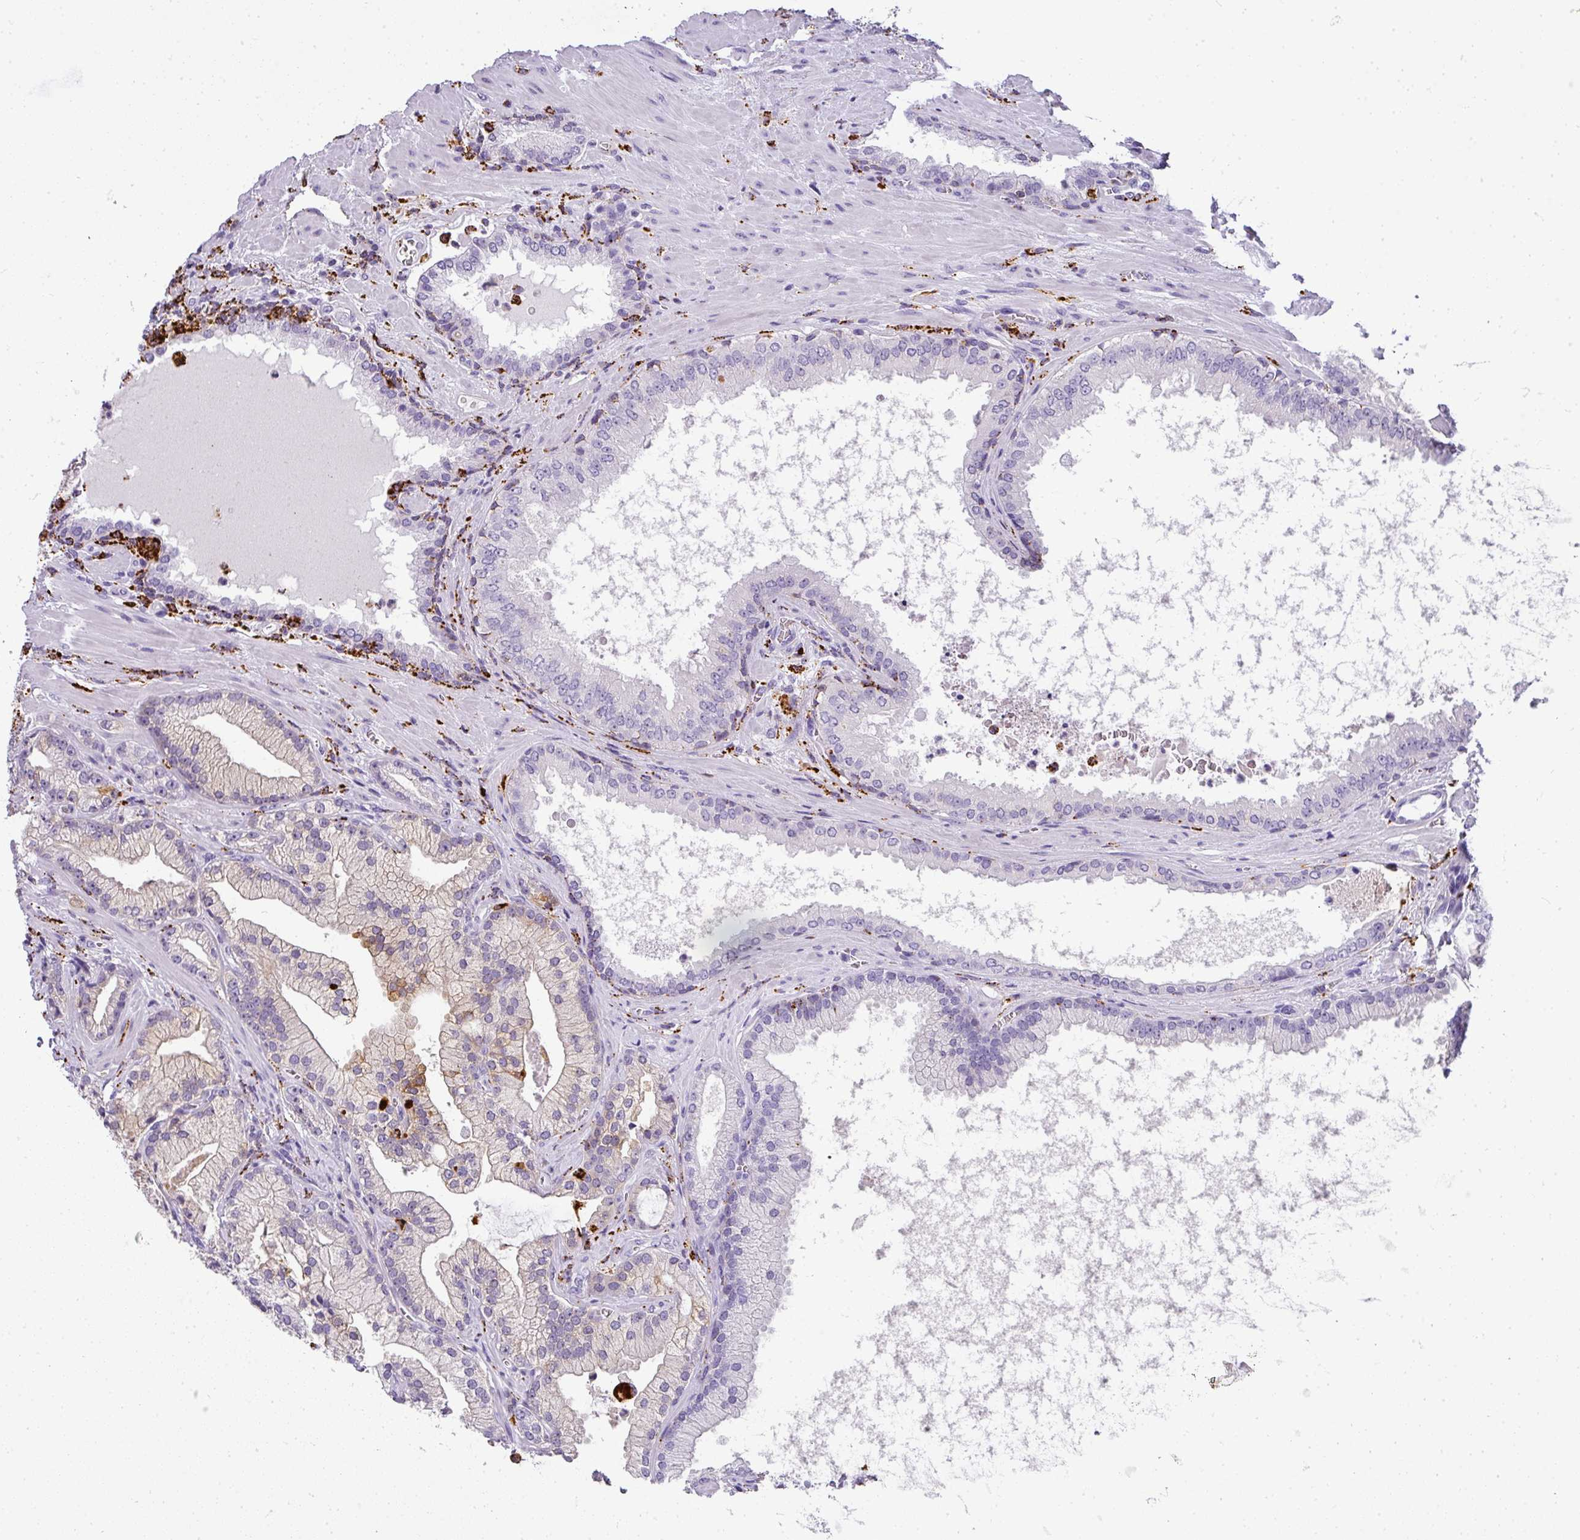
{"staining": {"intensity": "negative", "quantity": "none", "location": "none"}, "tissue": "prostate cancer", "cell_type": "Tumor cells", "image_type": "cancer", "snomed": [{"axis": "morphology", "description": "Adenocarcinoma, High grade"}, {"axis": "topography", "description": "Prostate"}], "caption": "Immunohistochemistry photomicrograph of prostate cancer (high-grade adenocarcinoma) stained for a protein (brown), which reveals no positivity in tumor cells.", "gene": "MMACHC", "patient": {"sex": "male", "age": 68}}